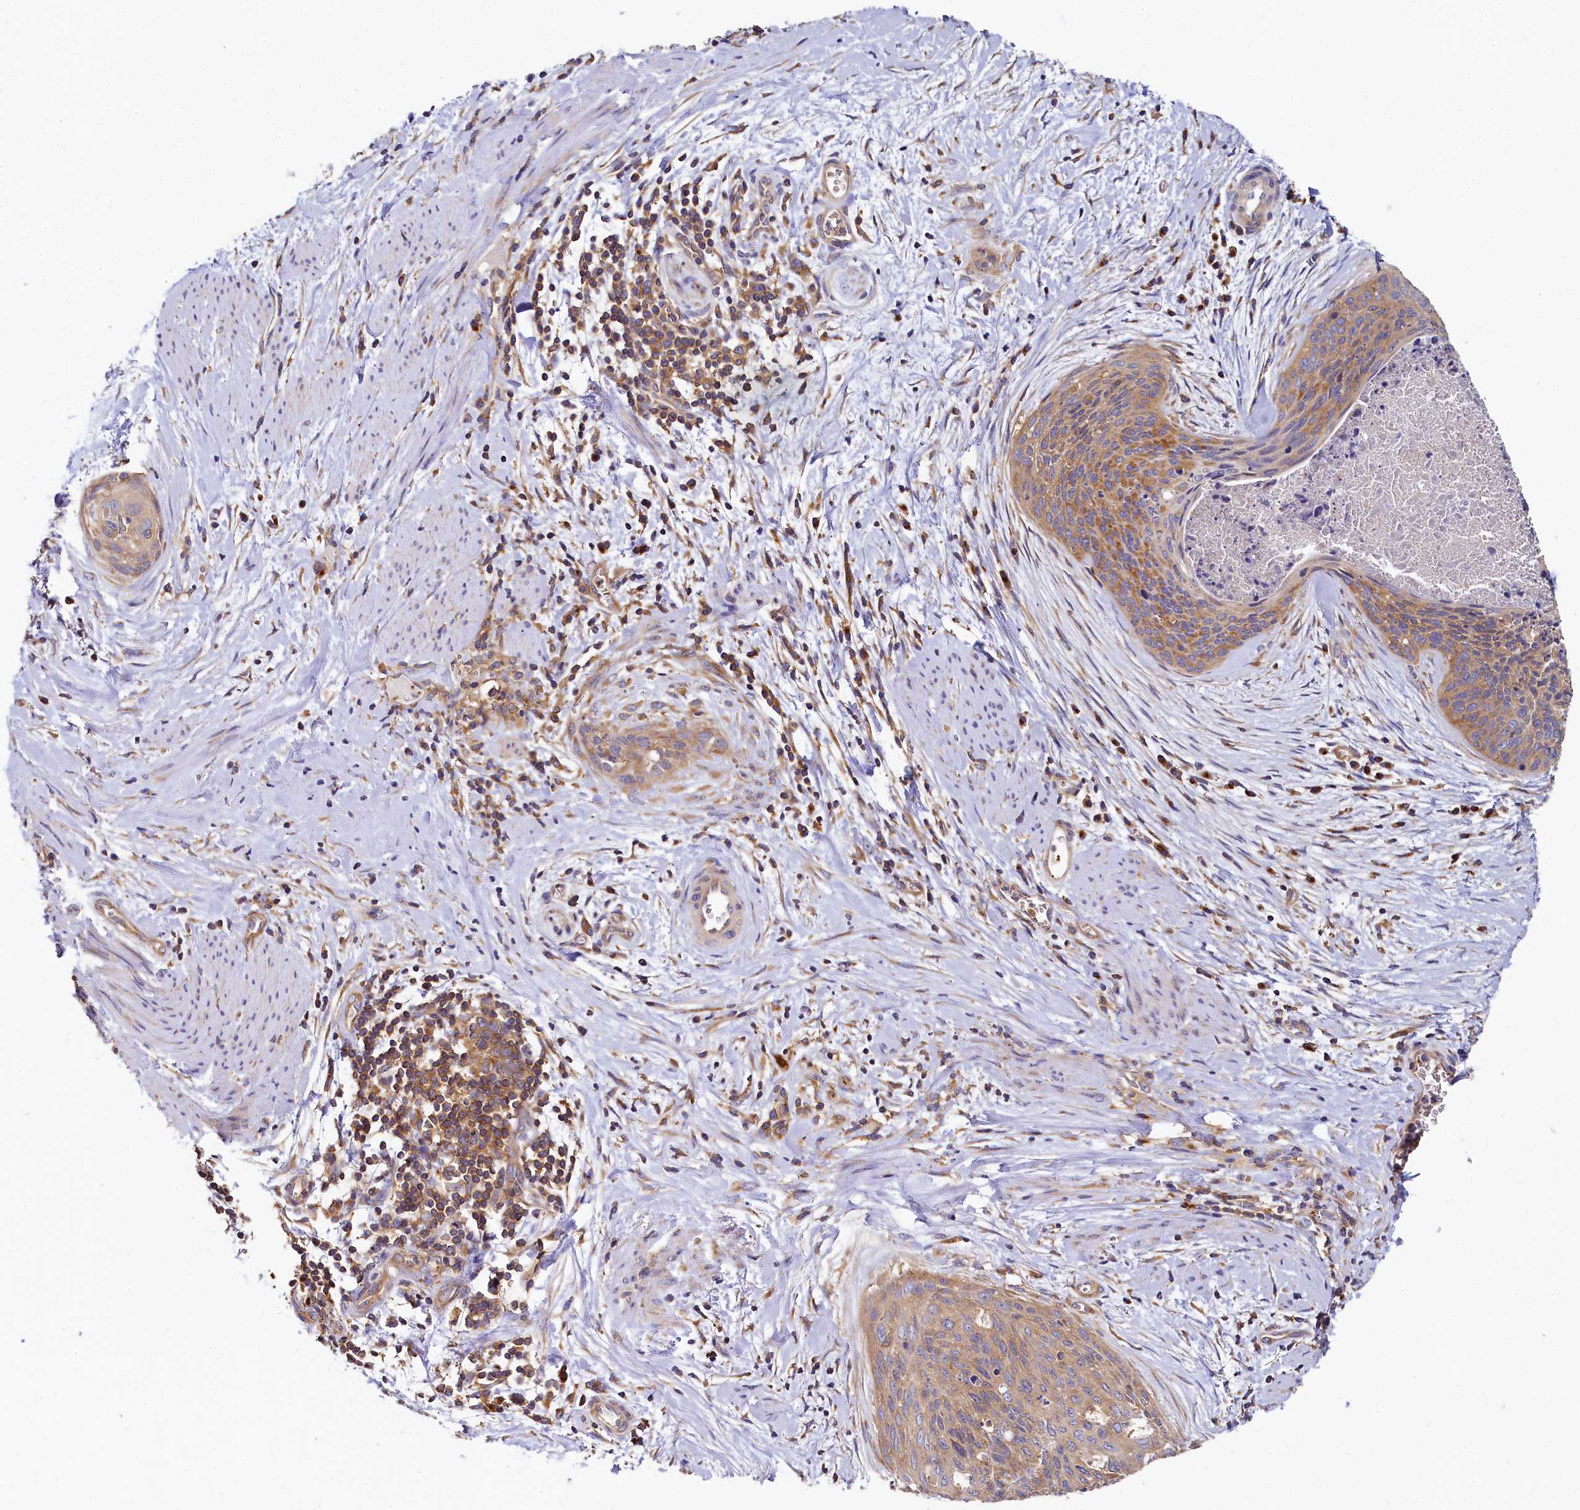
{"staining": {"intensity": "moderate", "quantity": "25%-75%", "location": "cytoplasmic/membranous"}, "tissue": "cervical cancer", "cell_type": "Tumor cells", "image_type": "cancer", "snomed": [{"axis": "morphology", "description": "Squamous cell carcinoma, NOS"}, {"axis": "topography", "description": "Cervix"}], "caption": "Protein staining of squamous cell carcinoma (cervical) tissue reveals moderate cytoplasmic/membranous expression in about 25%-75% of tumor cells. Immunohistochemistry (ihc) stains the protein in brown and the nuclei are stained blue.", "gene": "PPIP5K1", "patient": {"sex": "female", "age": 55}}